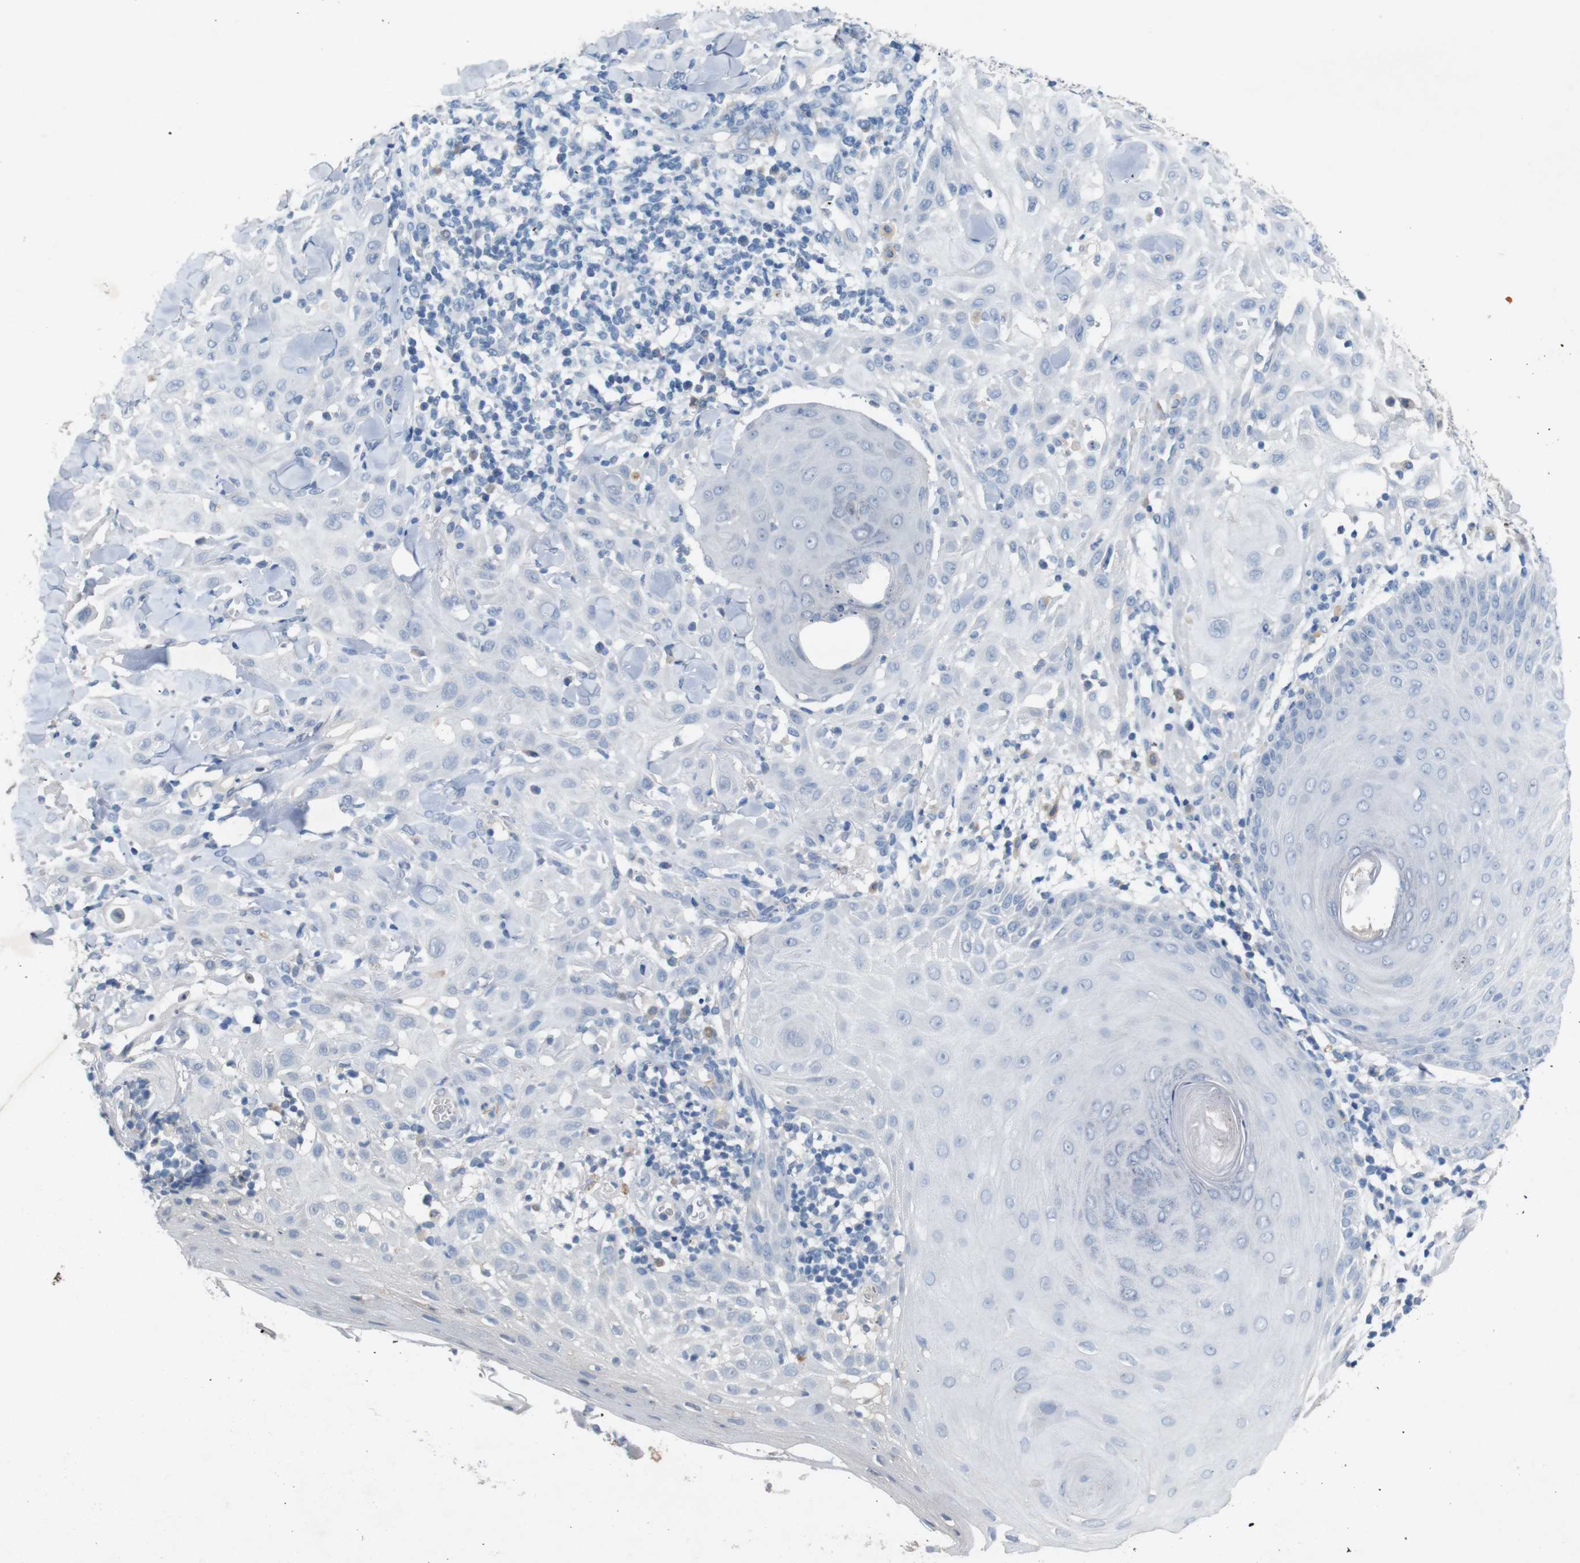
{"staining": {"intensity": "negative", "quantity": "none", "location": "none"}, "tissue": "skin cancer", "cell_type": "Tumor cells", "image_type": "cancer", "snomed": [{"axis": "morphology", "description": "Squamous cell carcinoma, NOS"}, {"axis": "topography", "description": "Skin"}], "caption": "The photomicrograph demonstrates no significant expression in tumor cells of skin squamous cell carcinoma. (DAB (3,3'-diaminobenzidine) IHC with hematoxylin counter stain).", "gene": "SLC2A8", "patient": {"sex": "male", "age": 24}}